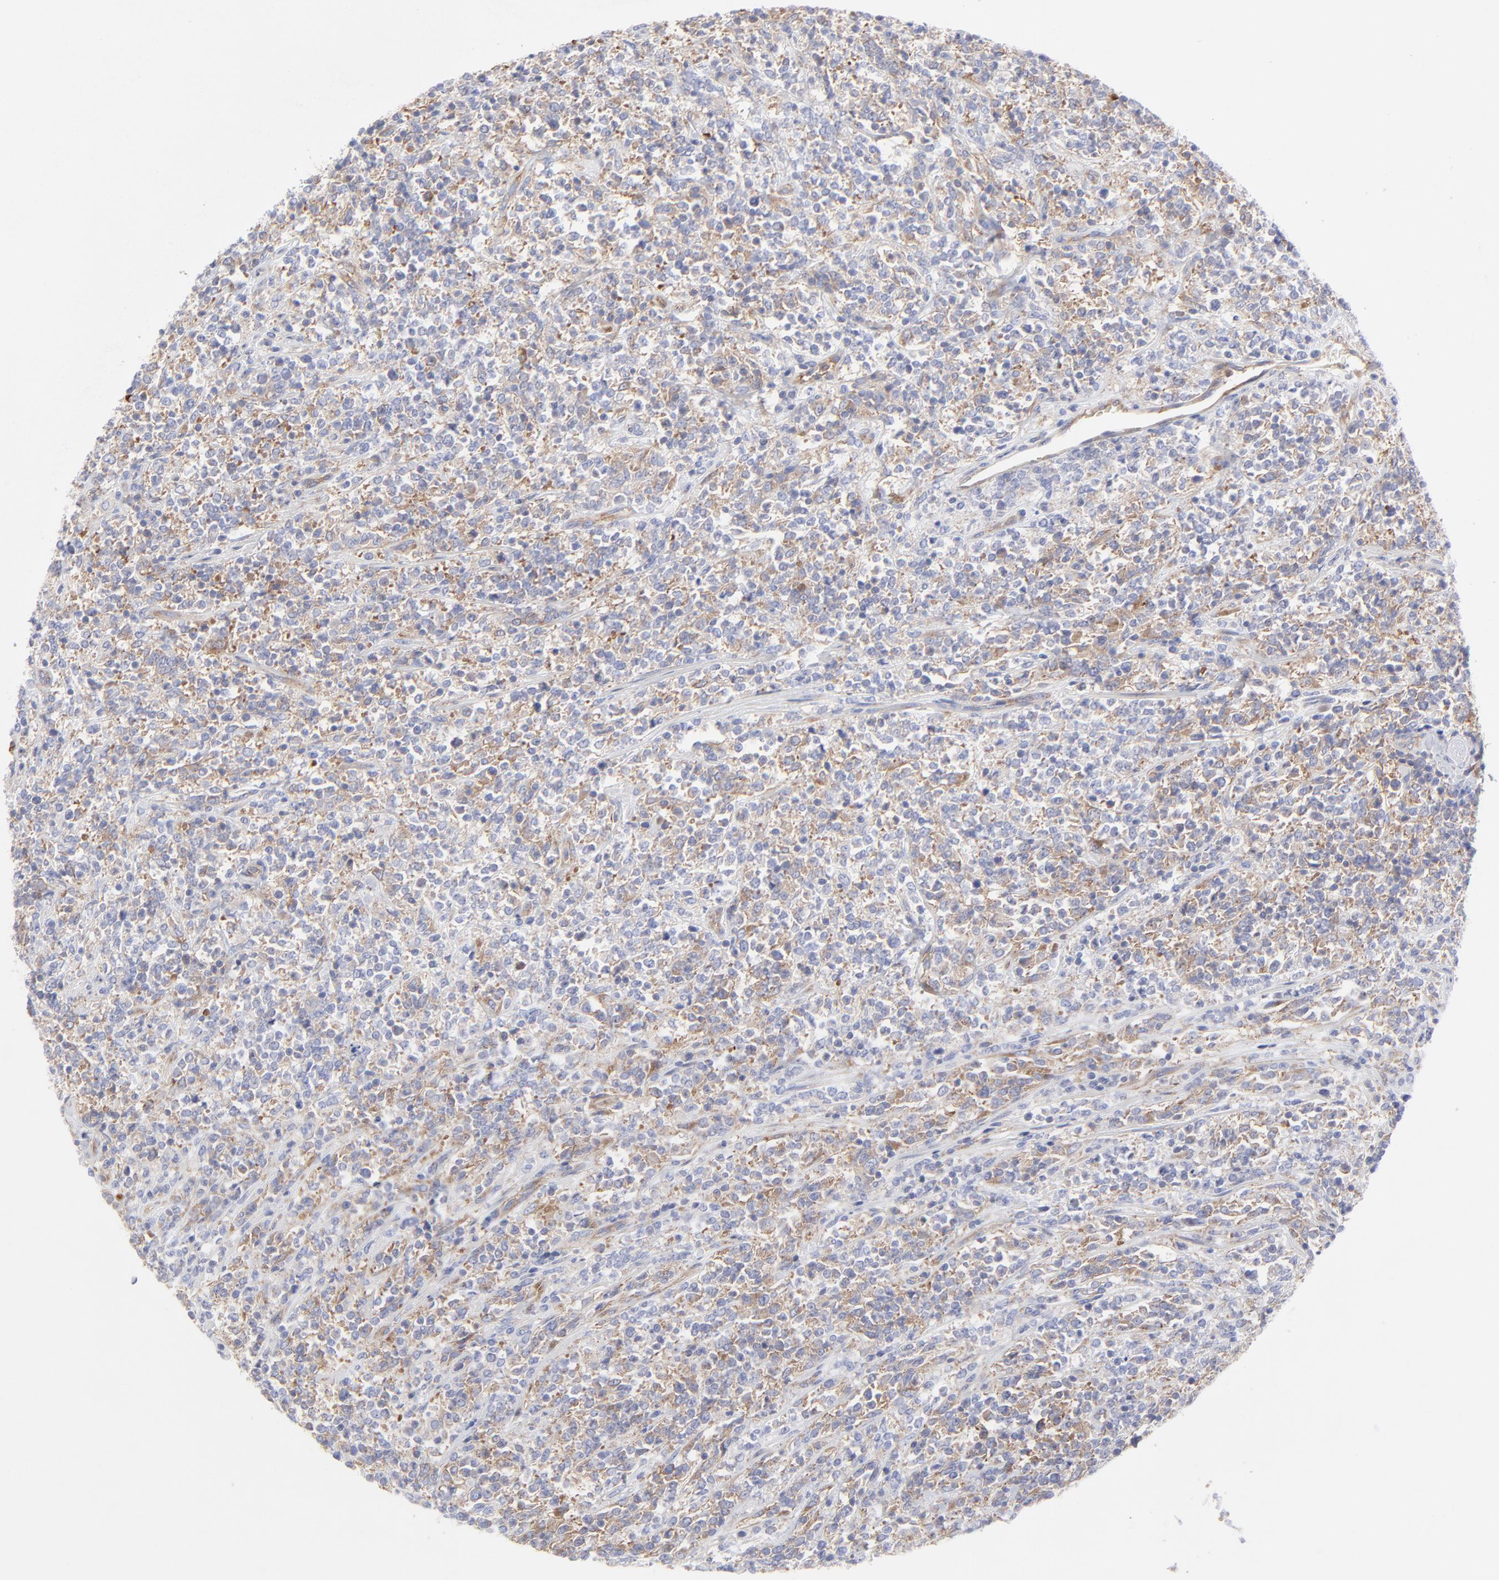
{"staining": {"intensity": "moderate", "quantity": "25%-75%", "location": "cytoplasmic/membranous"}, "tissue": "lymphoma", "cell_type": "Tumor cells", "image_type": "cancer", "snomed": [{"axis": "morphology", "description": "Malignant lymphoma, non-Hodgkin's type, High grade"}, {"axis": "topography", "description": "Soft tissue"}], "caption": "Protein expression analysis of lymphoma reveals moderate cytoplasmic/membranous expression in approximately 25%-75% of tumor cells.", "gene": "EIF2AK2", "patient": {"sex": "male", "age": 18}}